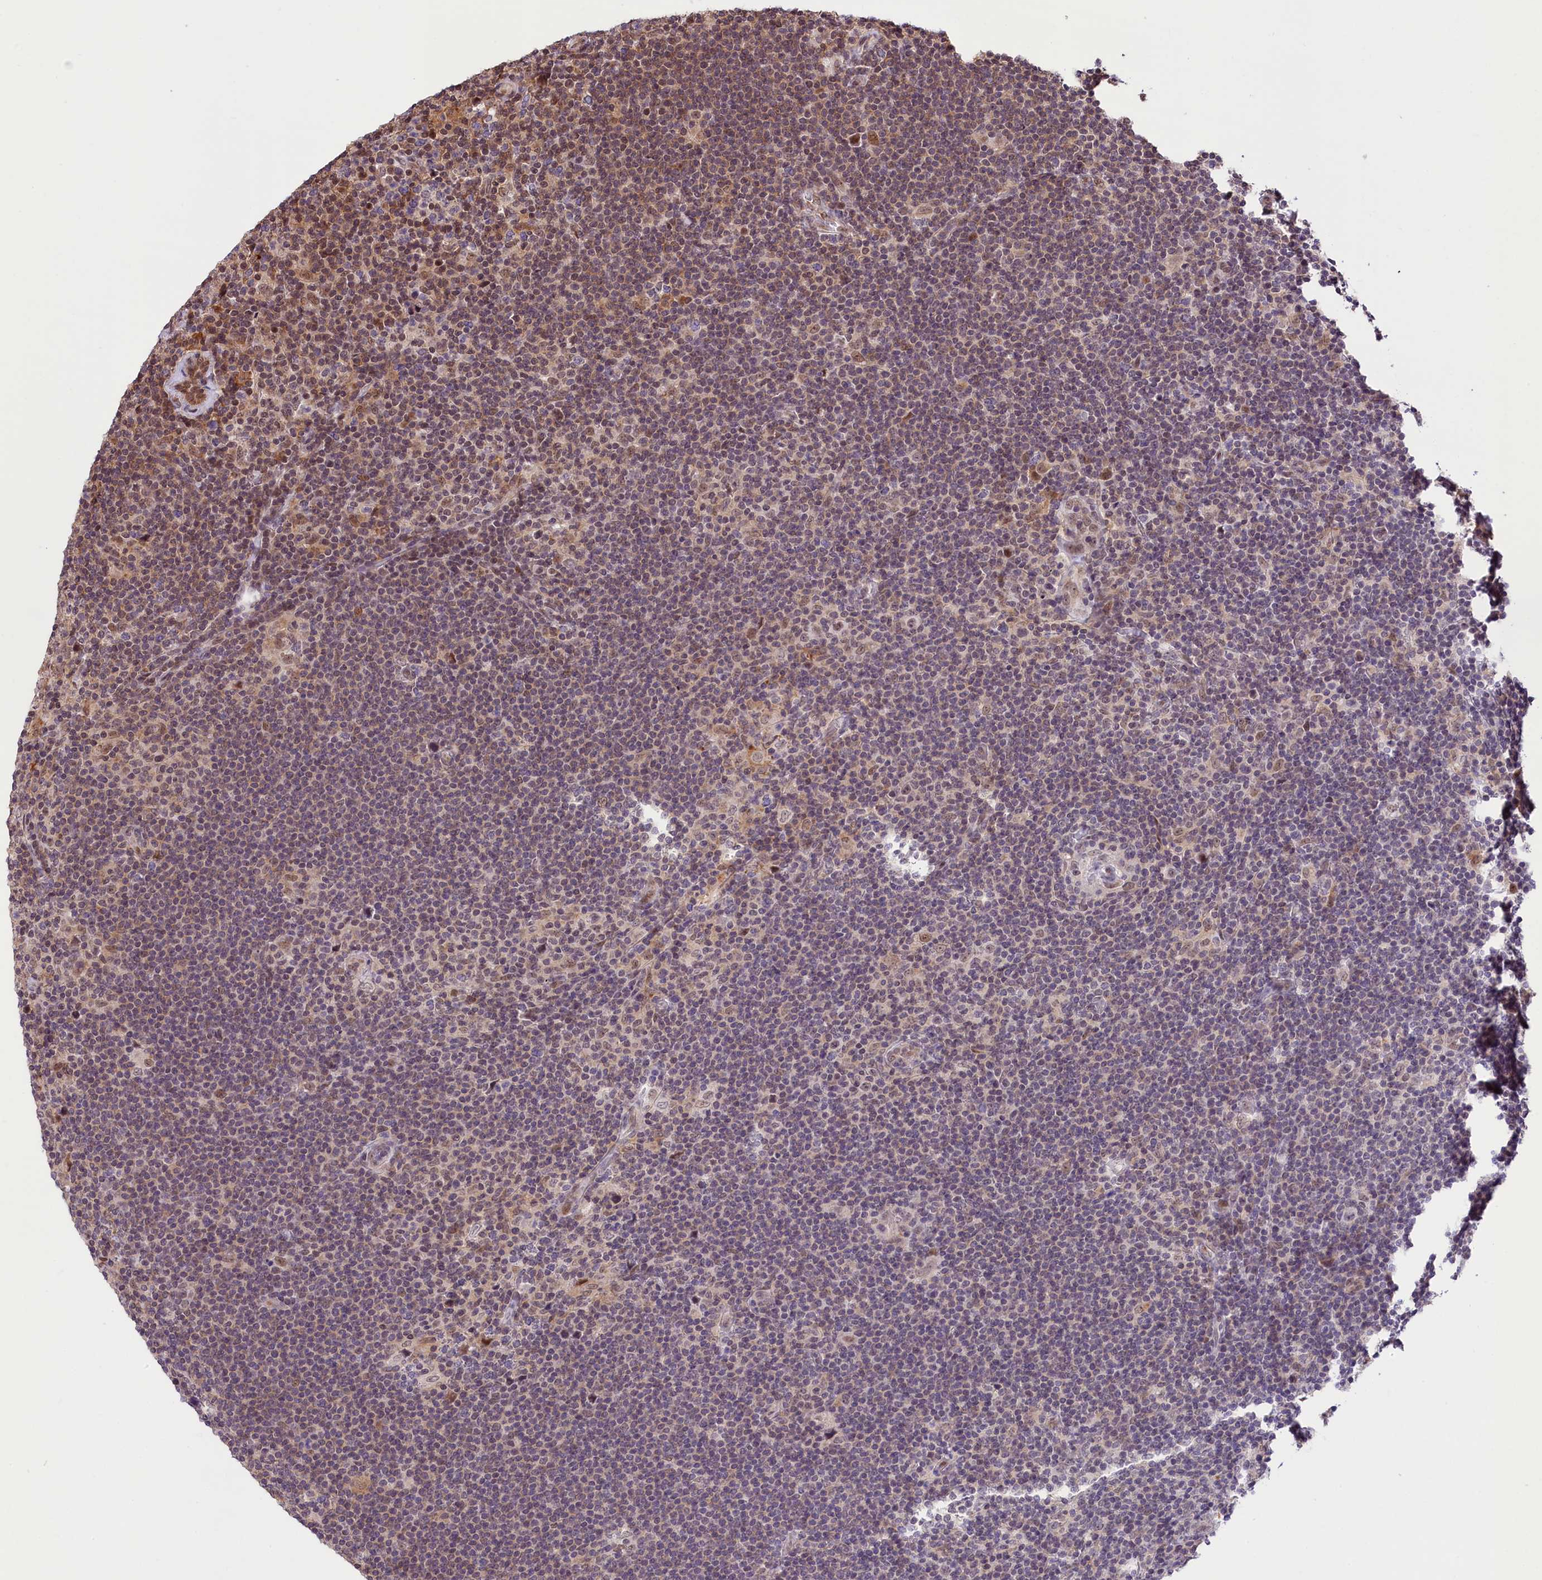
{"staining": {"intensity": "moderate", "quantity": "<25%", "location": "nuclear"}, "tissue": "lymphoma", "cell_type": "Tumor cells", "image_type": "cancer", "snomed": [{"axis": "morphology", "description": "Hodgkin's disease, NOS"}, {"axis": "topography", "description": "Lymph node"}], "caption": "Human lymphoma stained for a protein (brown) shows moderate nuclear positive positivity in approximately <25% of tumor cells.", "gene": "MRPL54", "patient": {"sex": "female", "age": 57}}